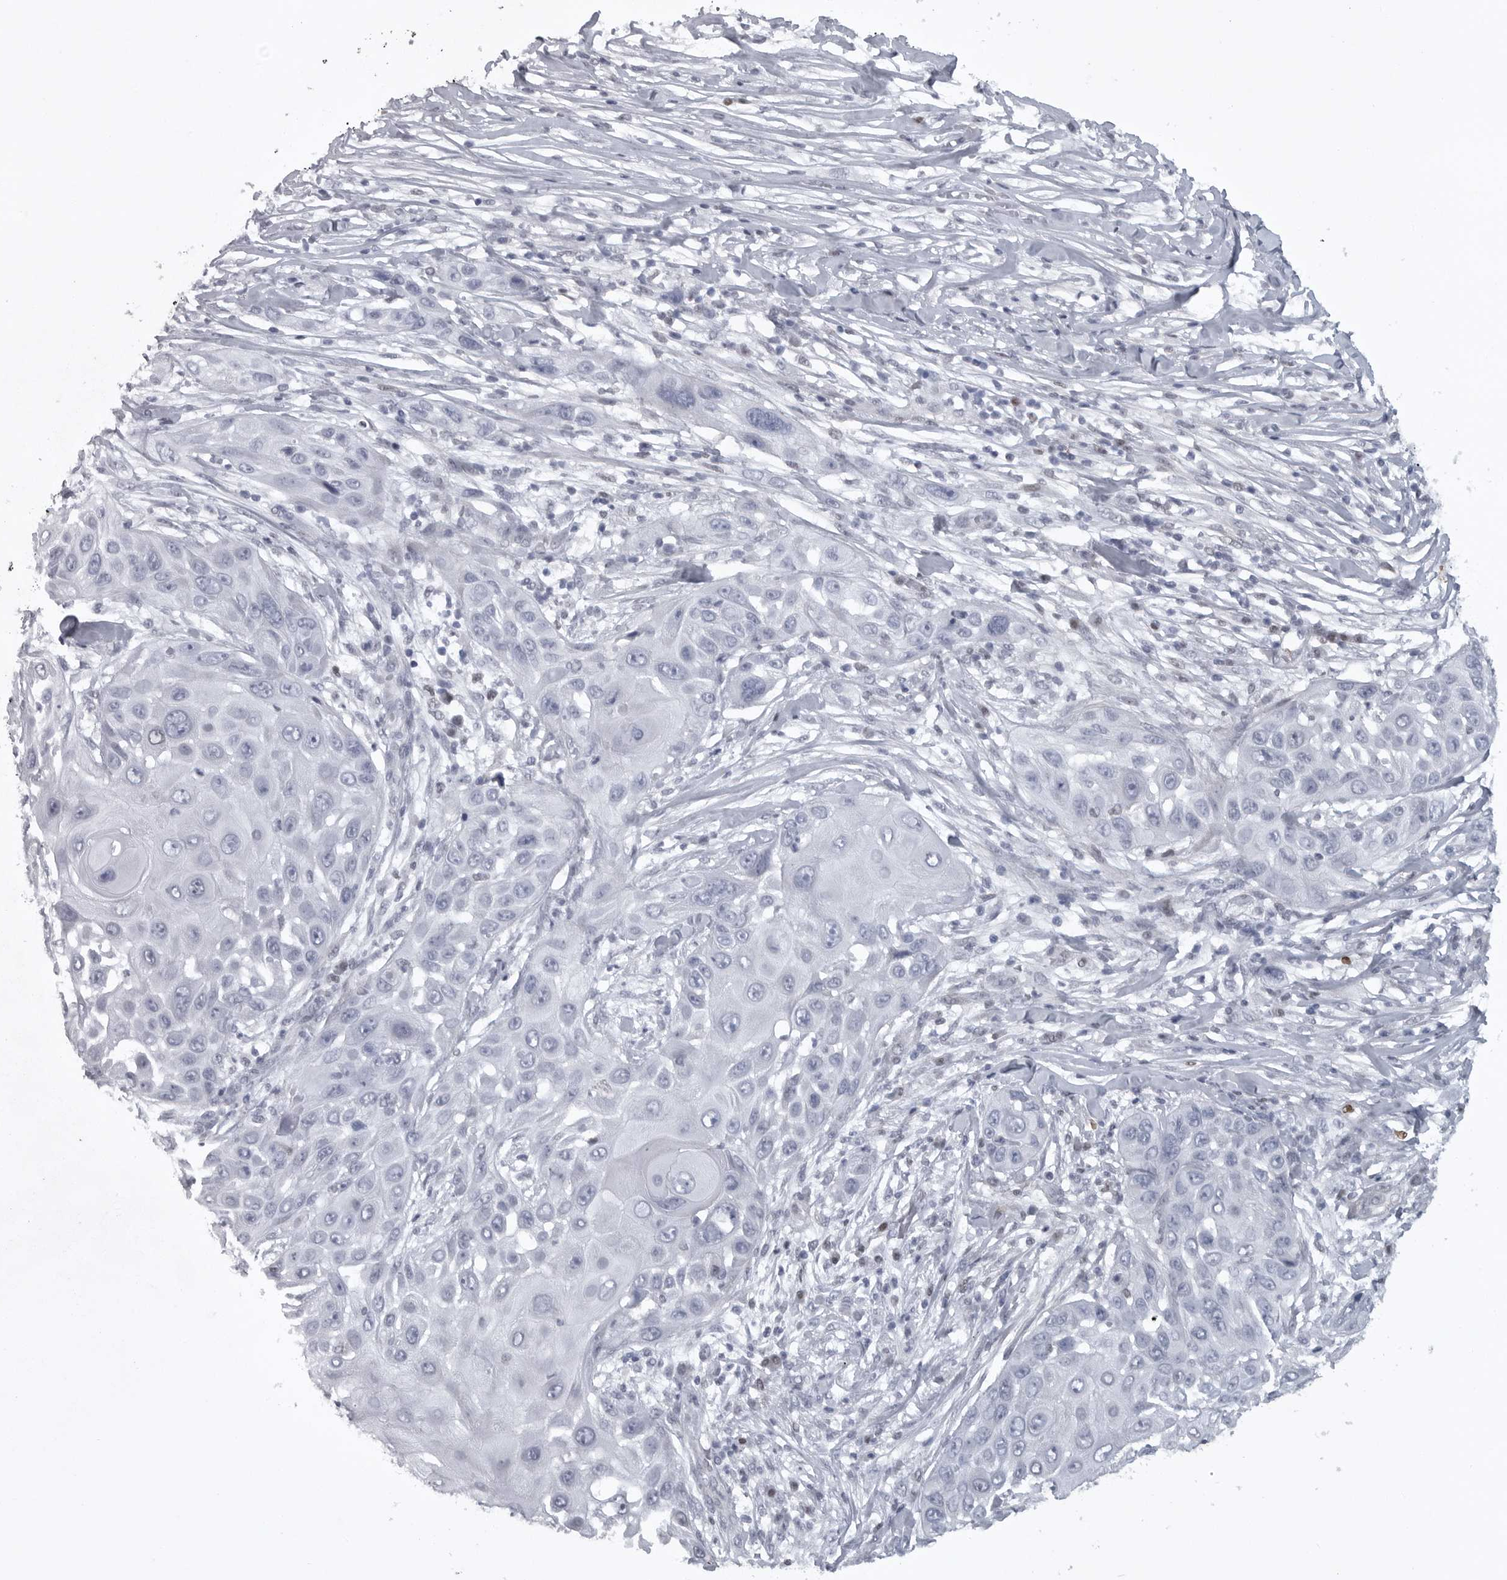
{"staining": {"intensity": "negative", "quantity": "none", "location": "none"}, "tissue": "skin cancer", "cell_type": "Tumor cells", "image_type": "cancer", "snomed": [{"axis": "morphology", "description": "Squamous cell carcinoma, NOS"}, {"axis": "topography", "description": "Skin"}], "caption": "Tumor cells show no significant positivity in skin cancer.", "gene": "HMGN3", "patient": {"sex": "female", "age": 44}}